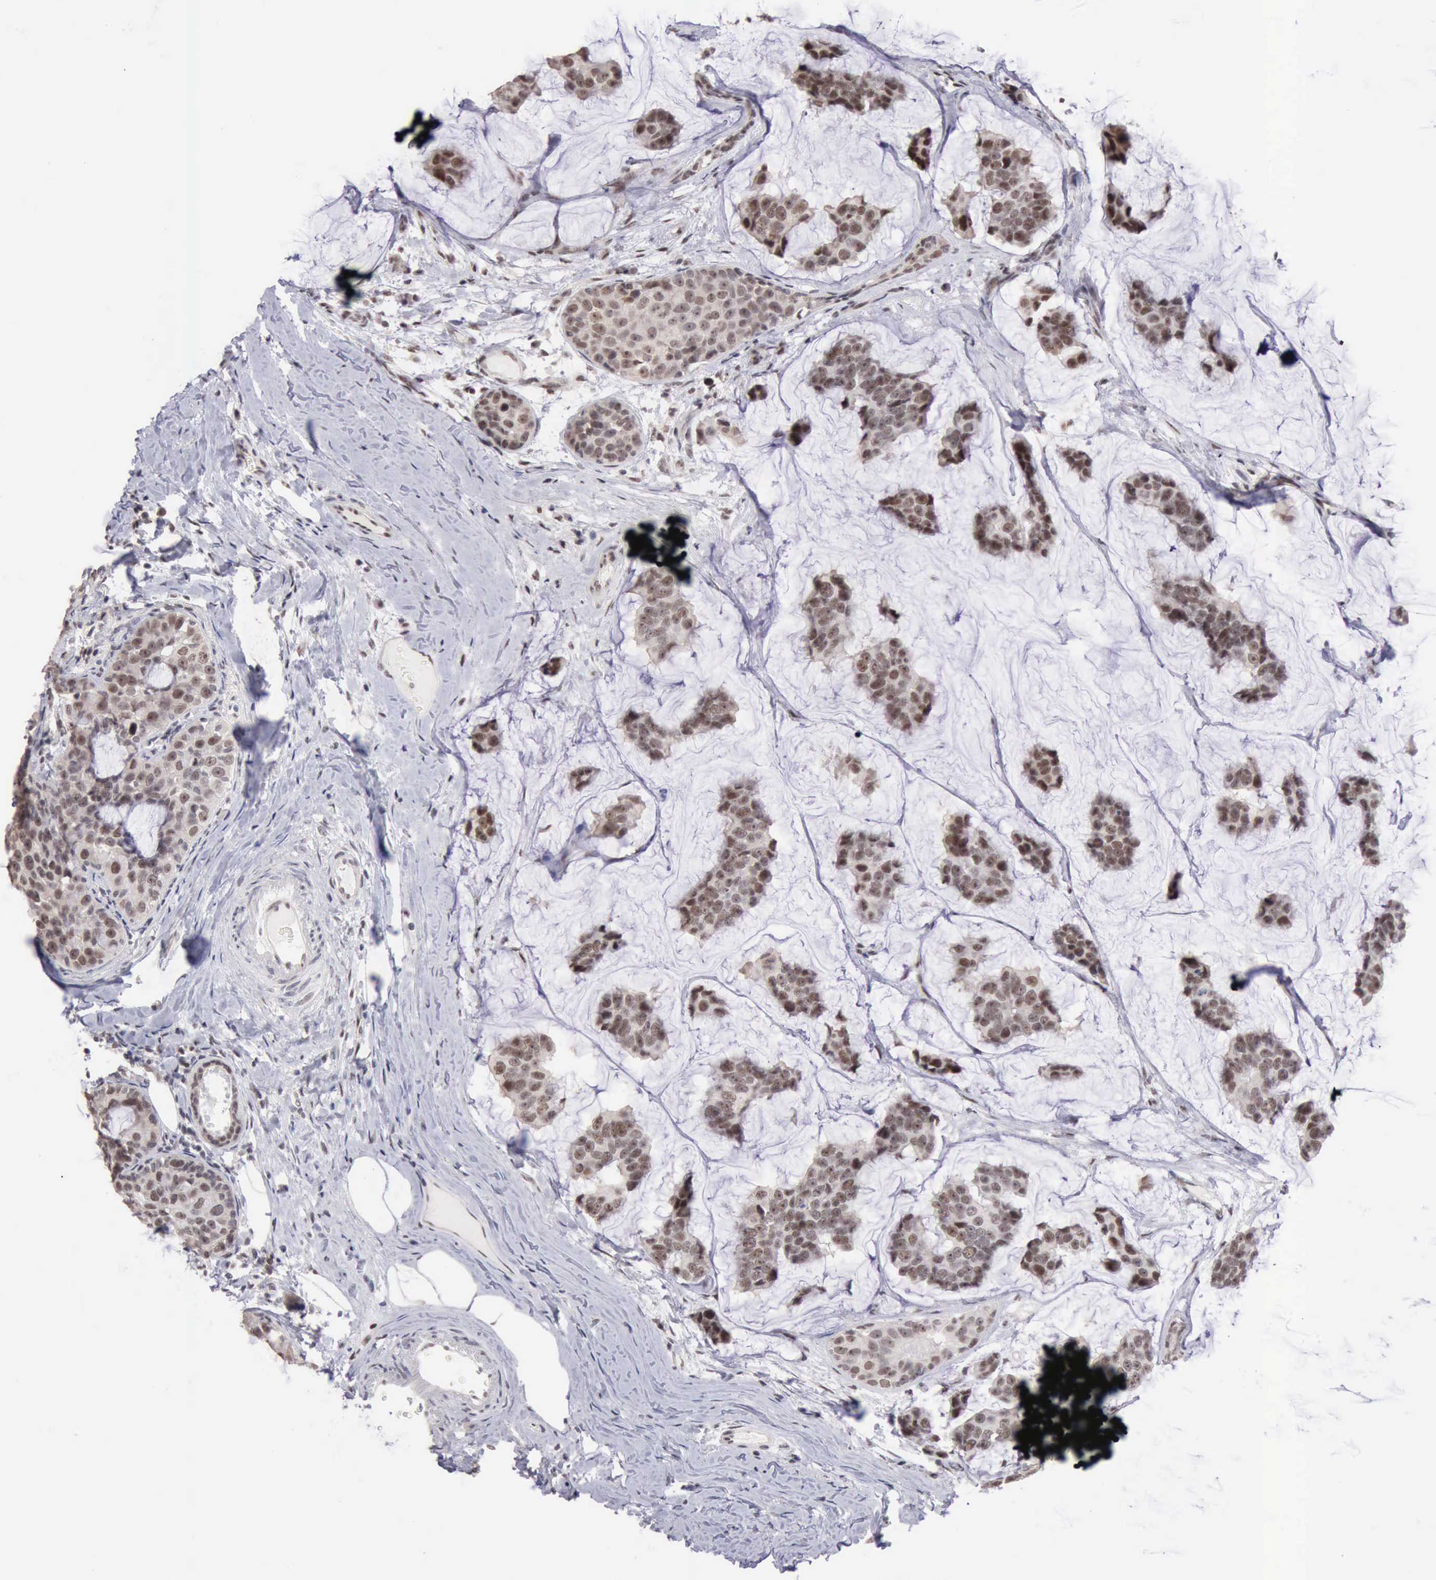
{"staining": {"intensity": "moderate", "quantity": ">75%", "location": "nuclear"}, "tissue": "breast cancer", "cell_type": "Tumor cells", "image_type": "cancer", "snomed": [{"axis": "morphology", "description": "Normal tissue, NOS"}, {"axis": "morphology", "description": "Duct carcinoma"}, {"axis": "topography", "description": "Breast"}], "caption": "A micrograph of human invasive ductal carcinoma (breast) stained for a protein demonstrates moderate nuclear brown staining in tumor cells.", "gene": "TAF1", "patient": {"sex": "female", "age": 50}}